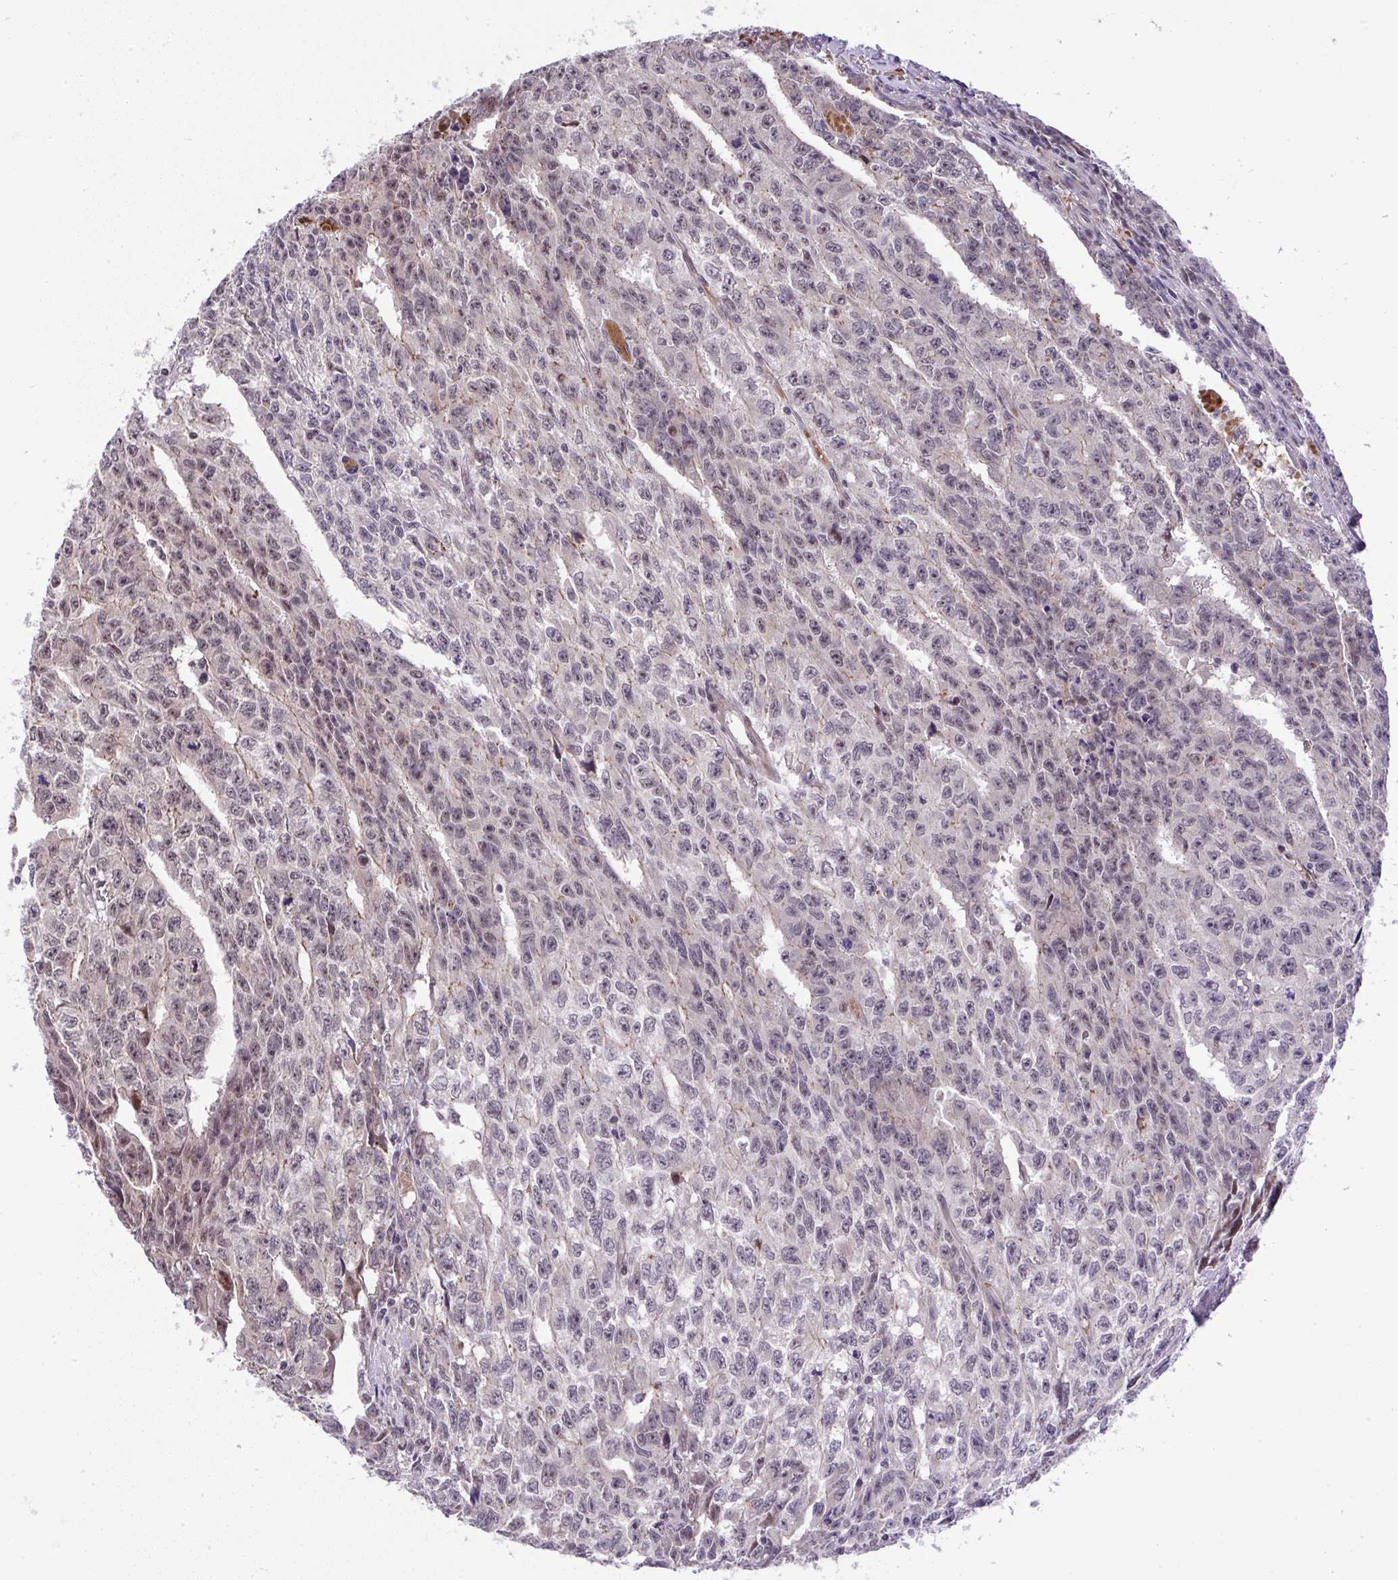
{"staining": {"intensity": "moderate", "quantity": "<25%", "location": "nuclear"}, "tissue": "testis cancer", "cell_type": "Tumor cells", "image_type": "cancer", "snomed": [{"axis": "morphology", "description": "Carcinoma, Embryonal, NOS"}, {"axis": "morphology", "description": "Teratoma, malignant, NOS"}, {"axis": "topography", "description": "Testis"}], "caption": "DAB immunohistochemical staining of human testis cancer displays moderate nuclear protein expression in approximately <25% of tumor cells.", "gene": "CHIA", "patient": {"sex": "male", "age": 24}}